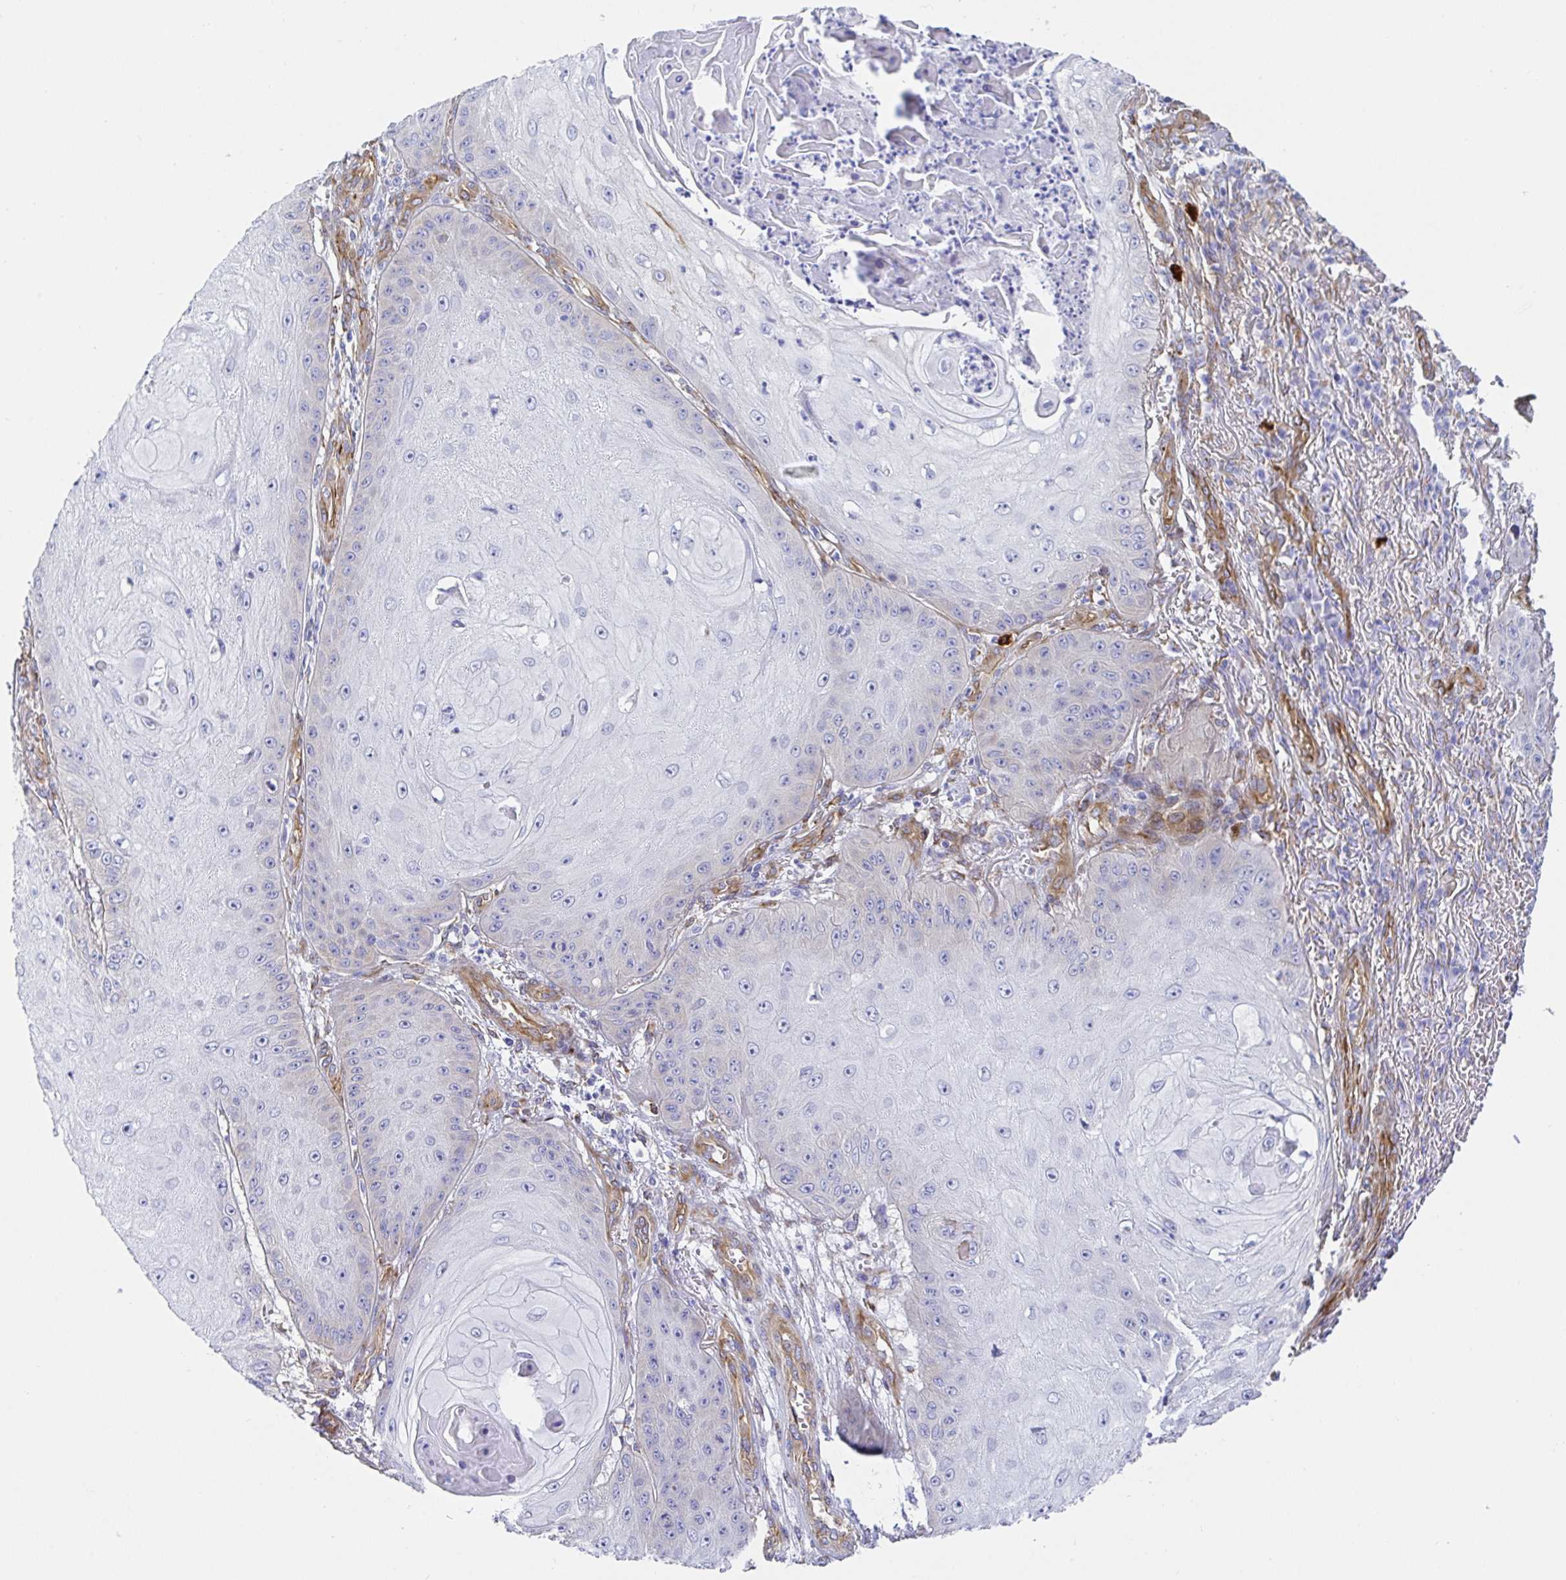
{"staining": {"intensity": "negative", "quantity": "none", "location": "none"}, "tissue": "skin cancer", "cell_type": "Tumor cells", "image_type": "cancer", "snomed": [{"axis": "morphology", "description": "Squamous cell carcinoma, NOS"}, {"axis": "topography", "description": "Skin"}], "caption": "The photomicrograph demonstrates no significant expression in tumor cells of skin cancer (squamous cell carcinoma).", "gene": "DOCK1", "patient": {"sex": "male", "age": 70}}